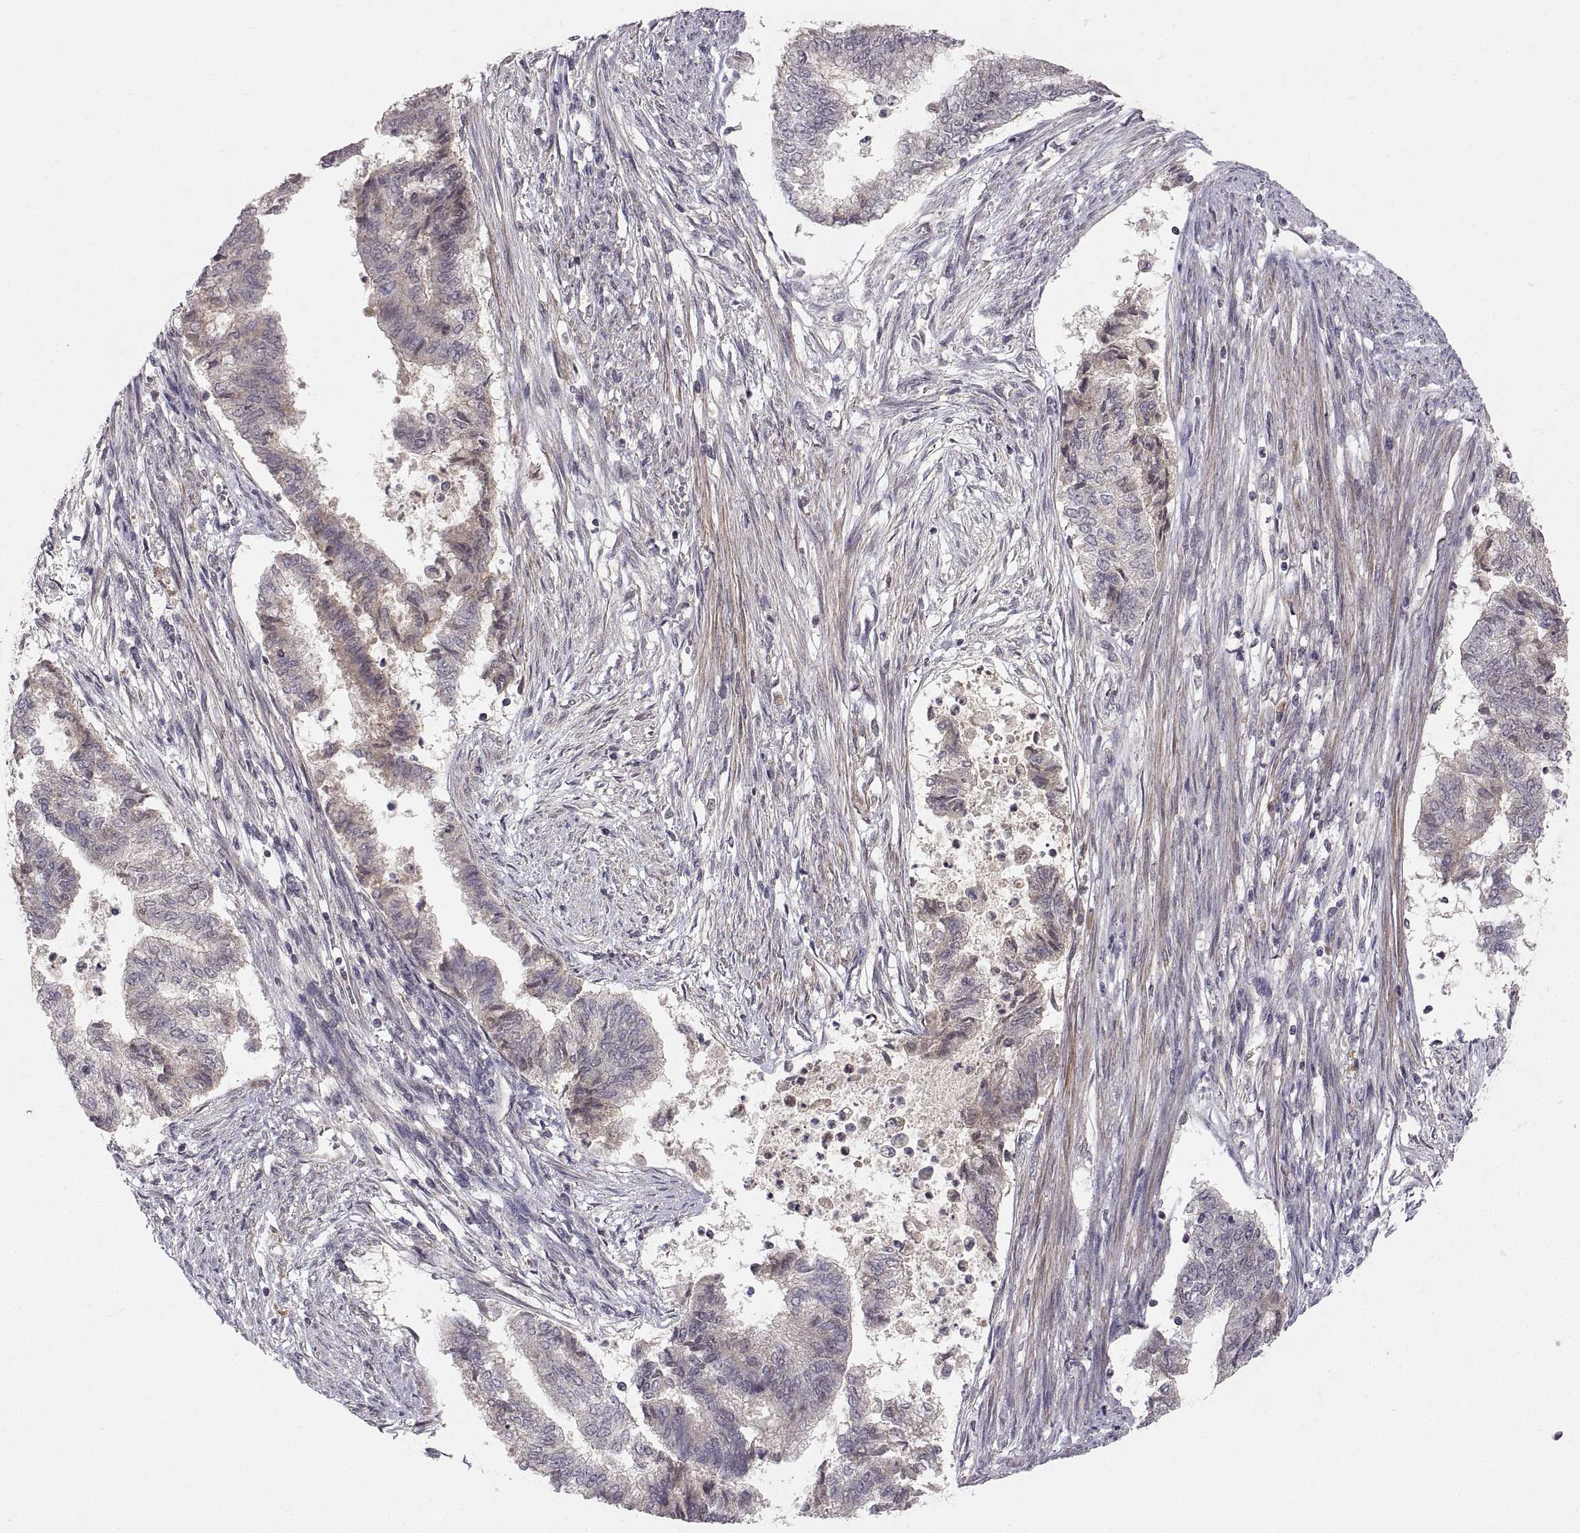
{"staining": {"intensity": "weak", "quantity": "<25%", "location": "cytoplasmic/membranous"}, "tissue": "endometrial cancer", "cell_type": "Tumor cells", "image_type": "cancer", "snomed": [{"axis": "morphology", "description": "Adenocarcinoma, NOS"}, {"axis": "topography", "description": "Endometrium"}], "caption": "This is a histopathology image of immunohistochemistry staining of endometrial cancer, which shows no staining in tumor cells. Nuclei are stained in blue.", "gene": "ABL2", "patient": {"sex": "female", "age": 65}}